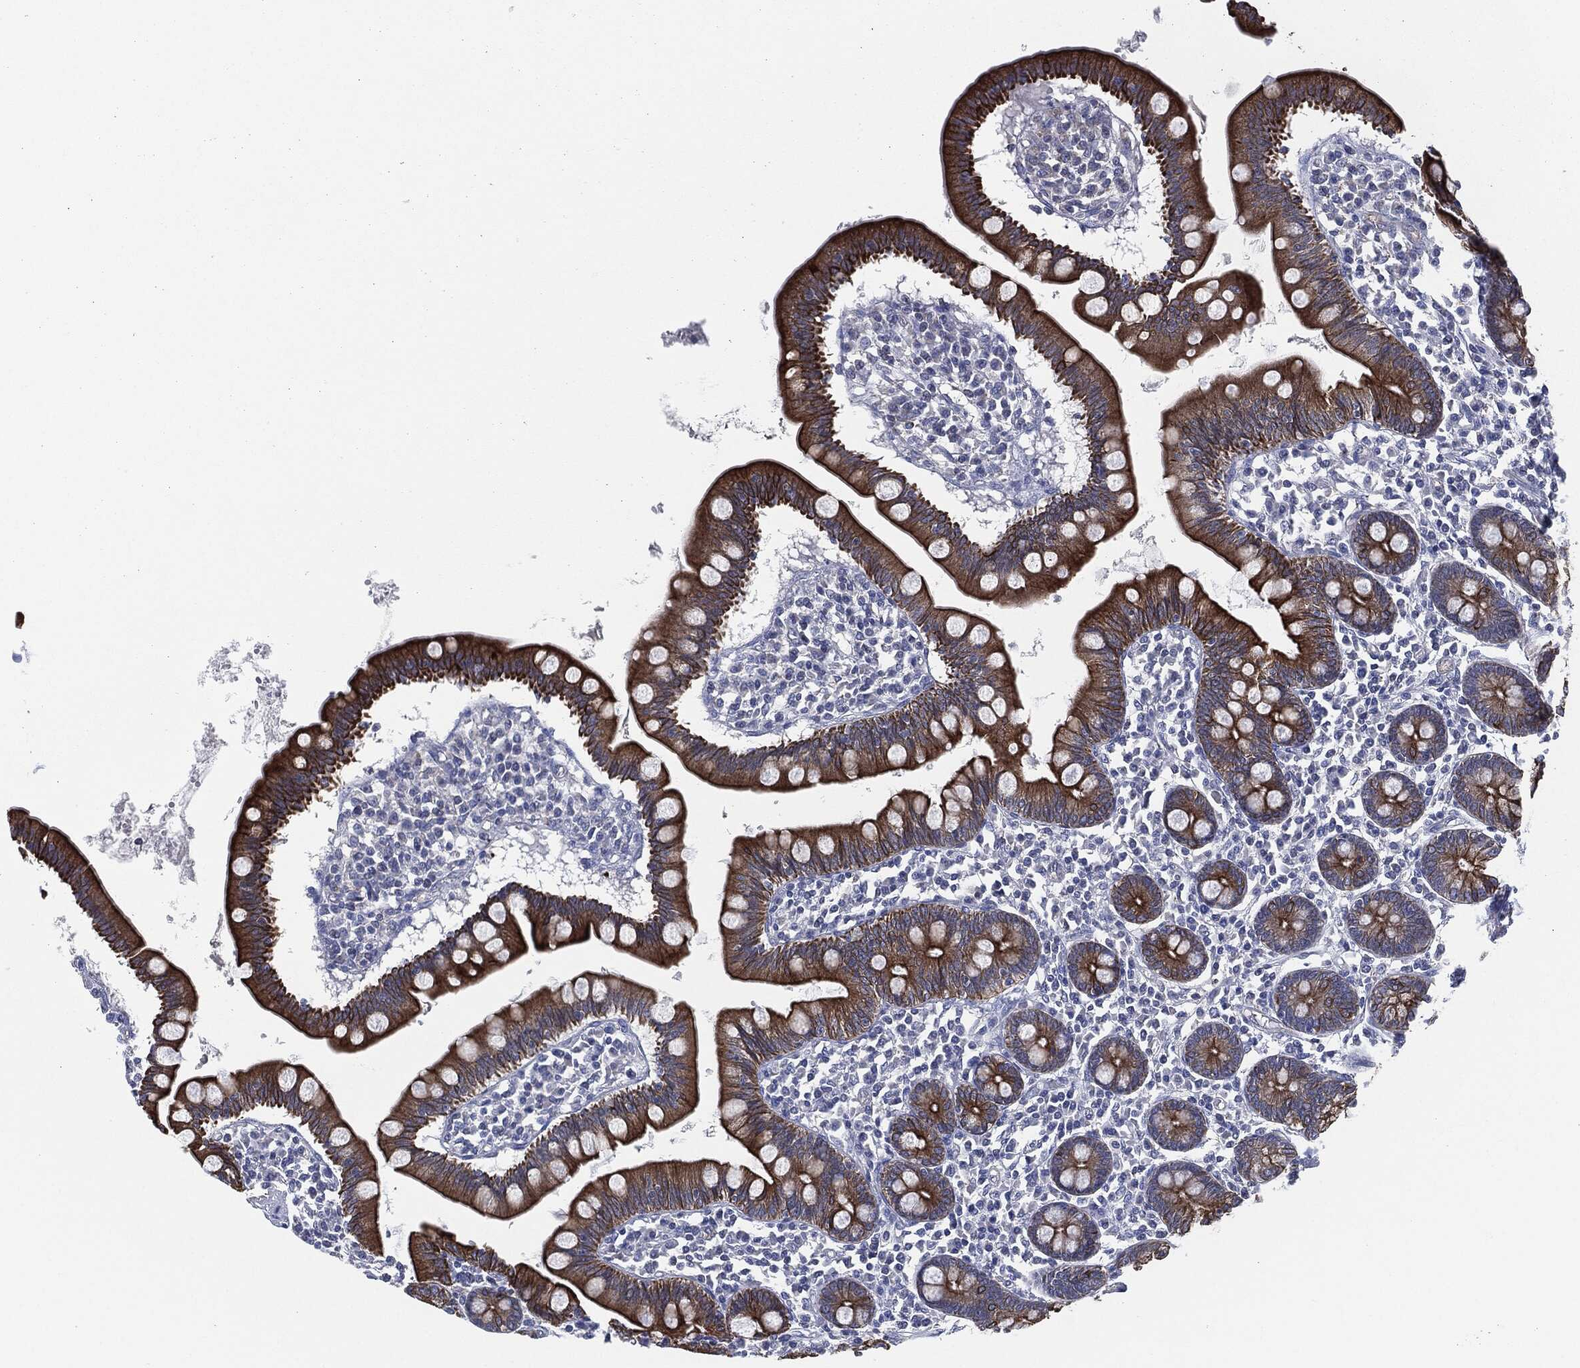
{"staining": {"intensity": "strong", "quantity": ">75%", "location": "cytoplasmic/membranous"}, "tissue": "small intestine", "cell_type": "Glandular cells", "image_type": "normal", "snomed": [{"axis": "morphology", "description": "Normal tissue, NOS"}, {"axis": "topography", "description": "Small intestine"}], "caption": "Immunohistochemical staining of unremarkable small intestine exhibits strong cytoplasmic/membranous protein positivity in about >75% of glandular cells. (Stains: DAB (3,3'-diaminobenzidine) in brown, nuclei in blue, Microscopy: brightfield microscopy at high magnification).", "gene": "SHROOM2", "patient": {"sex": "male", "age": 88}}